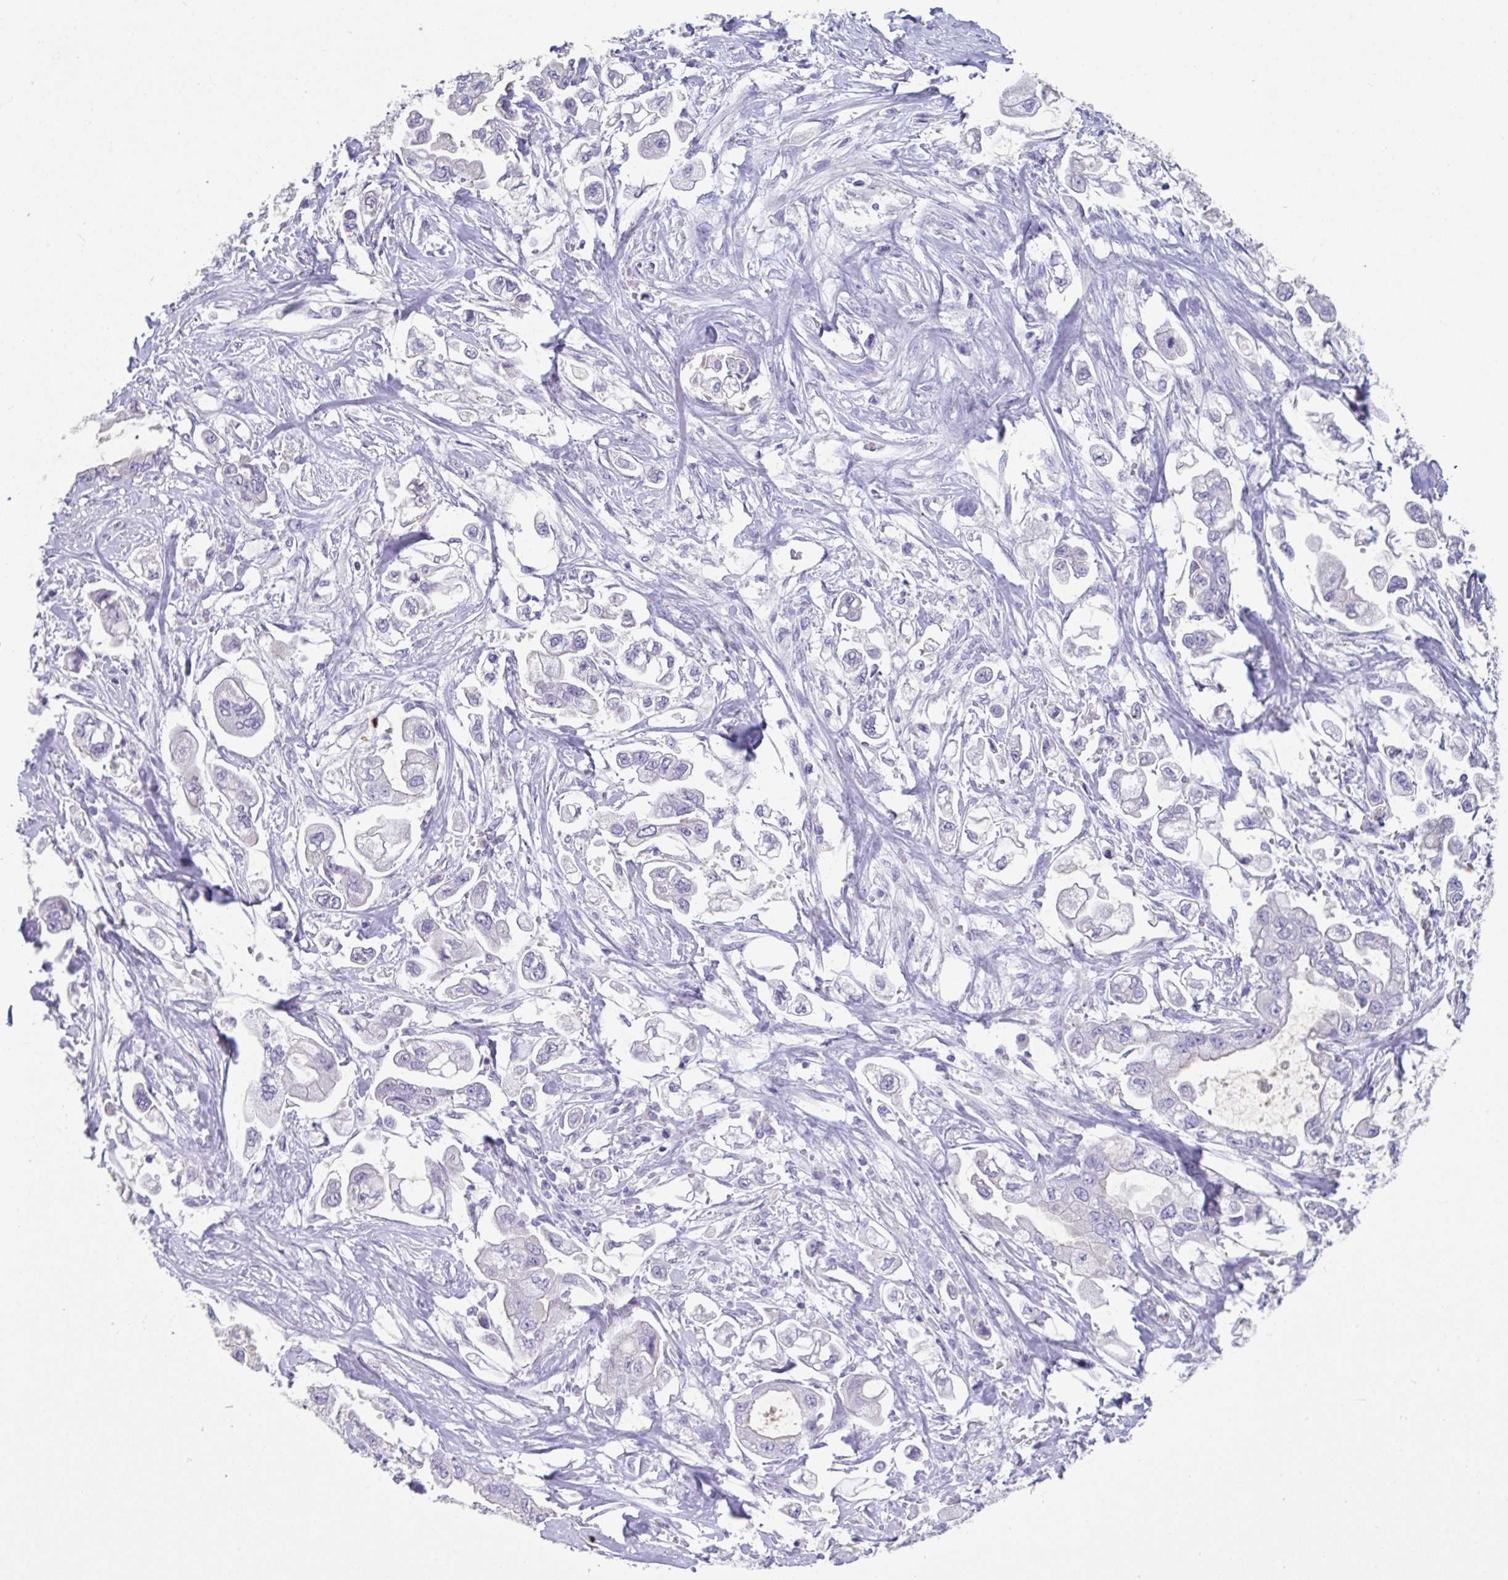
{"staining": {"intensity": "negative", "quantity": "none", "location": "none"}, "tissue": "stomach cancer", "cell_type": "Tumor cells", "image_type": "cancer", "snomed": [{"axis": "morphology", "description": "Adenocarcinoma, NOS"}, {"axis": "topography", "description": "Stomach"}], "caption": "An IHC histopathology image of stomach cancer is shown. There is no staining in tumor cells of stomach cancer. (IHC, brightfield microscopy, high magnification).", "gene": "SLC44A4", "patient": {"sex": "male", "age": 62}}